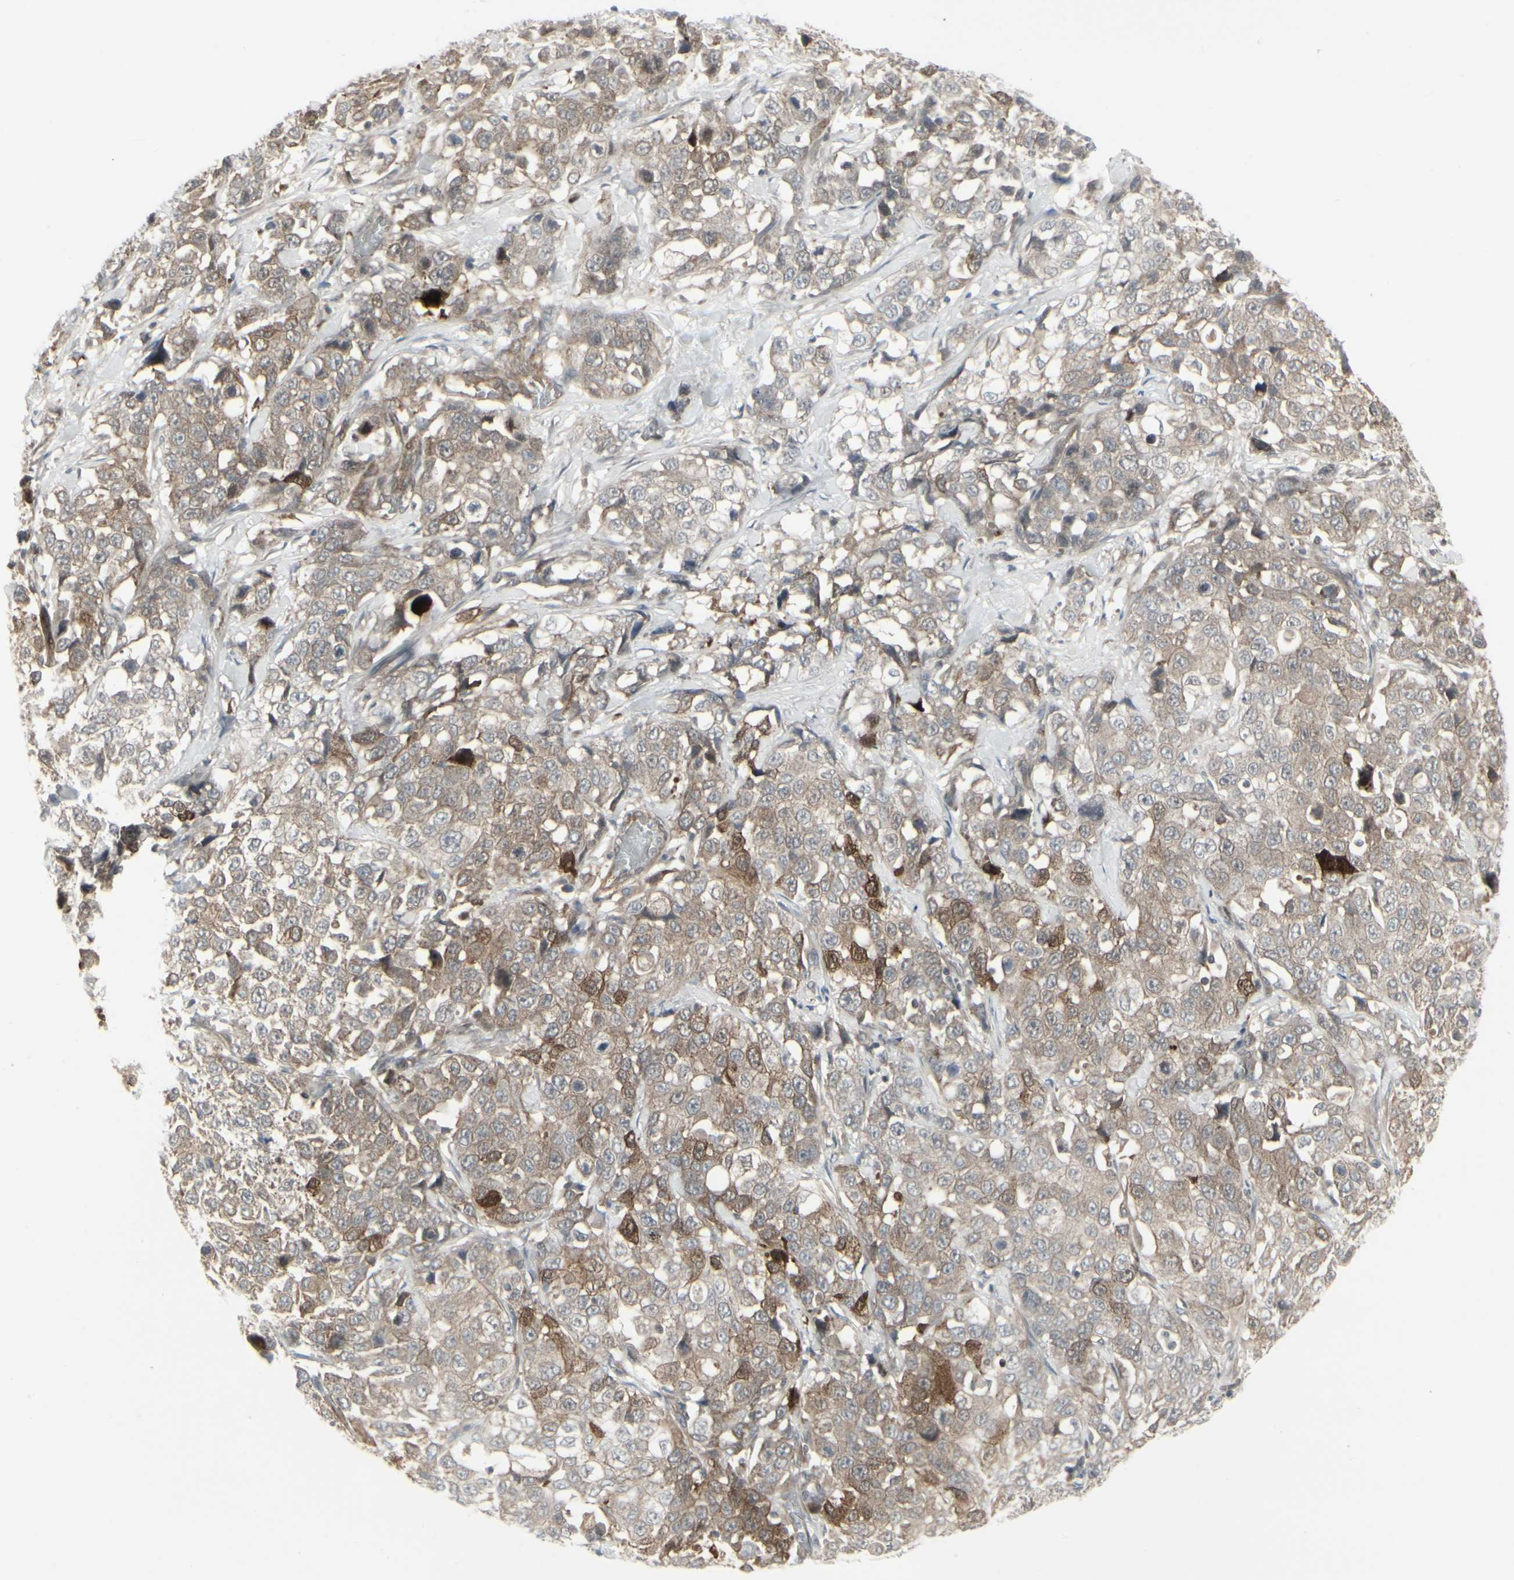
{"staining": {"intensity": "moderate", "quantity": ">75%", "location": "cytoplasmic/membranous"}, "tissue": "stomach cancer", "cell_type": "Tumor cells", "image_type": "cancer", "snomed": [{"axis": "morphology", "description": "Normal tissue, NOS"}, {"axis": "morphology", "description": "Adenocarcinoma, NOS"}, {"axis": "topography", "description": "Stomach"}], "caption": "There is medium levels of moderate cytoplasmic/membranous positivity in tumor cells of stomach cancer, as demonstrated by immunohistochemical staining (brown color).", "gene": "IGFBP6", "patient": {"sex": "male", "age": 48}}